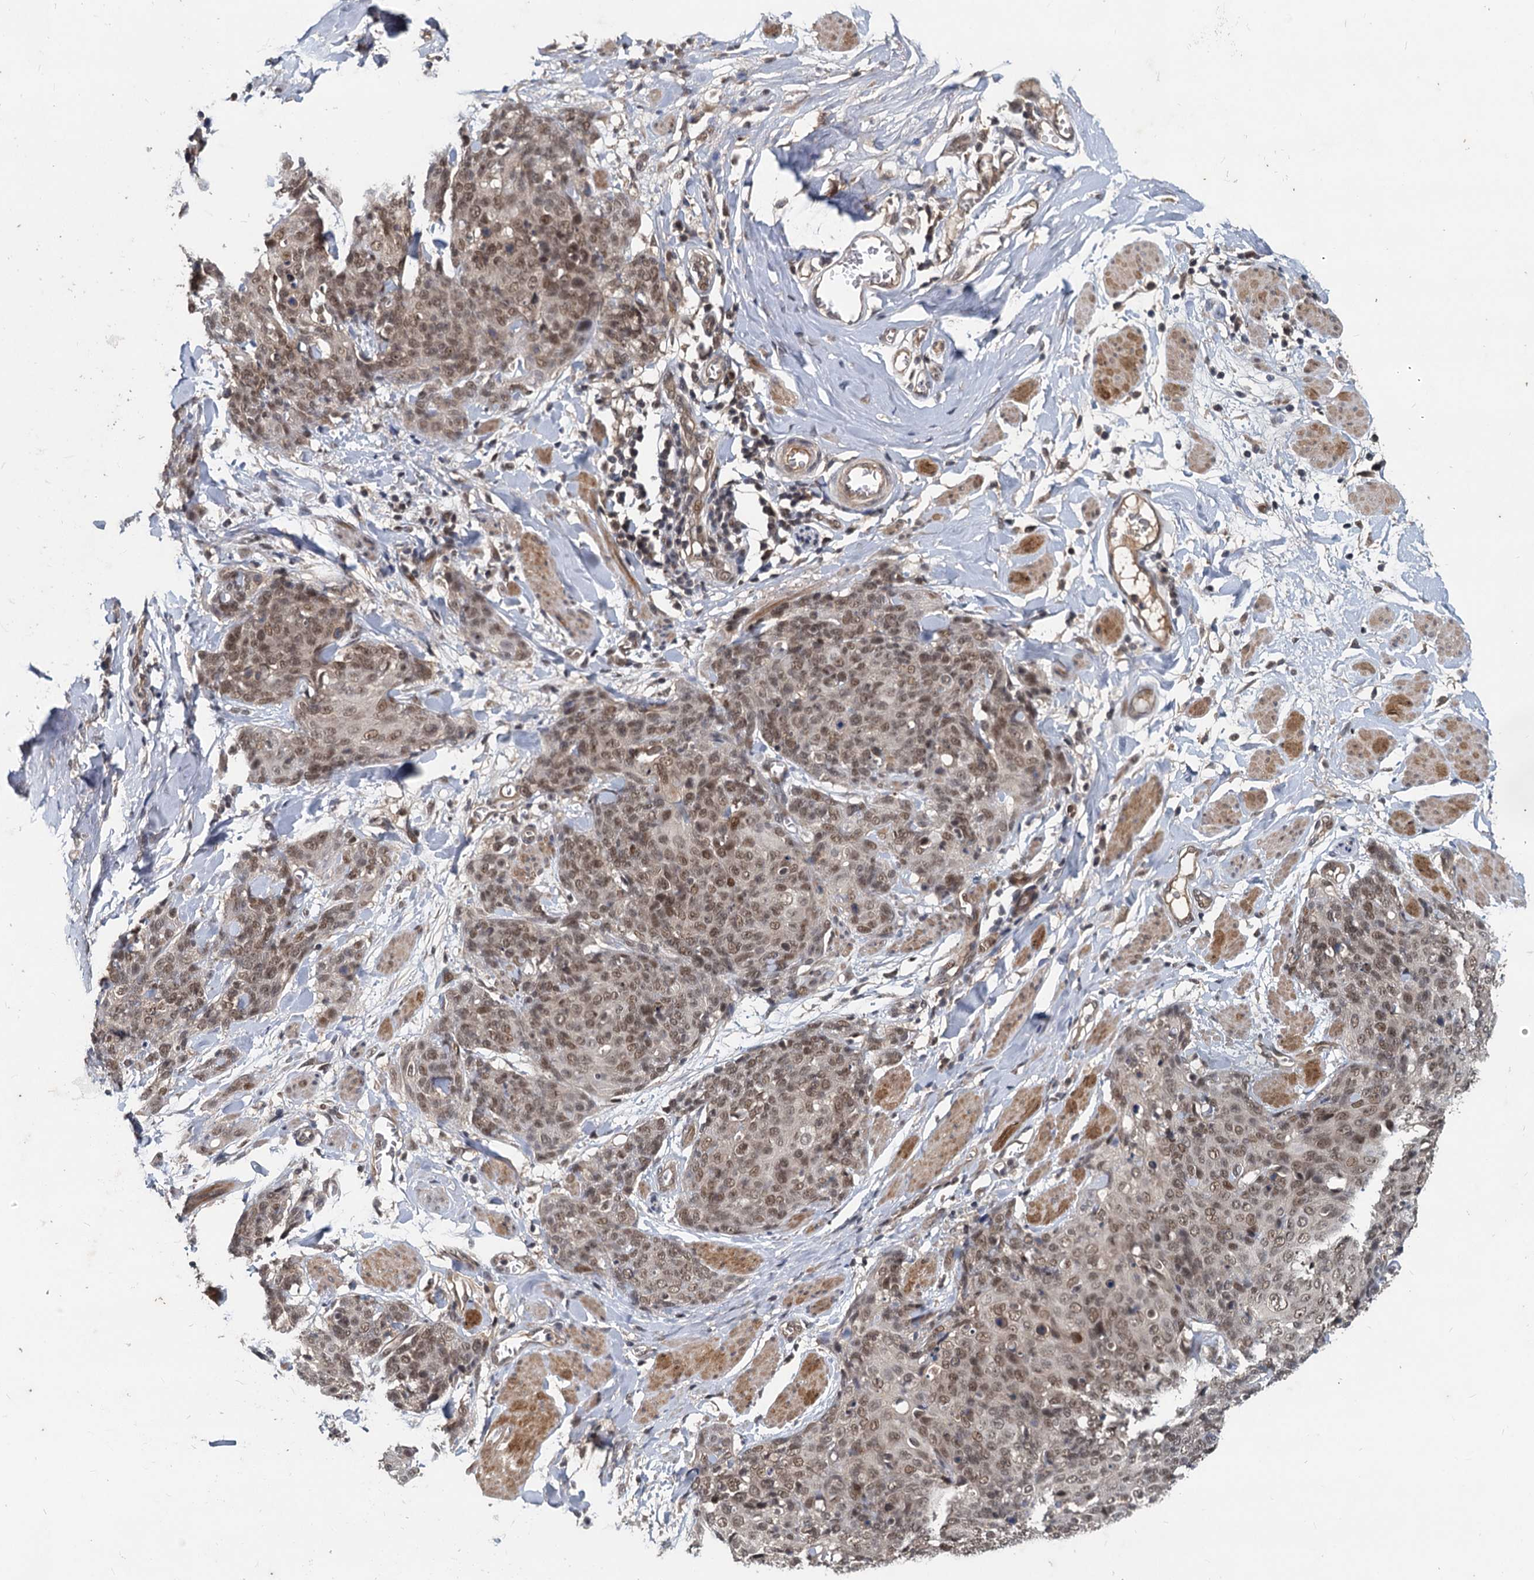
{"staining": {"intensity": "moderate", "quantity": ">75%", "location": "nuclear"}, "tissue": "skin cancer", "cell_type": "Tumor cells", "image_type": "cancer", "snomed": [{"axis": "morphology", "description": "Squamous cell carcinoma, NOS"}, {"axis": "topography", "description": "Skin"}, {"axis": "topography", "description": "Vulva"}], "caption": "Squamous cell carcinoma (skin) was stained to show a protein in brown. There is medium levels of moderate nuclear expression in approximately >75% of tumor cells.", "gene": "RITA1", "patient": {"sex": "female", "age": 85}}